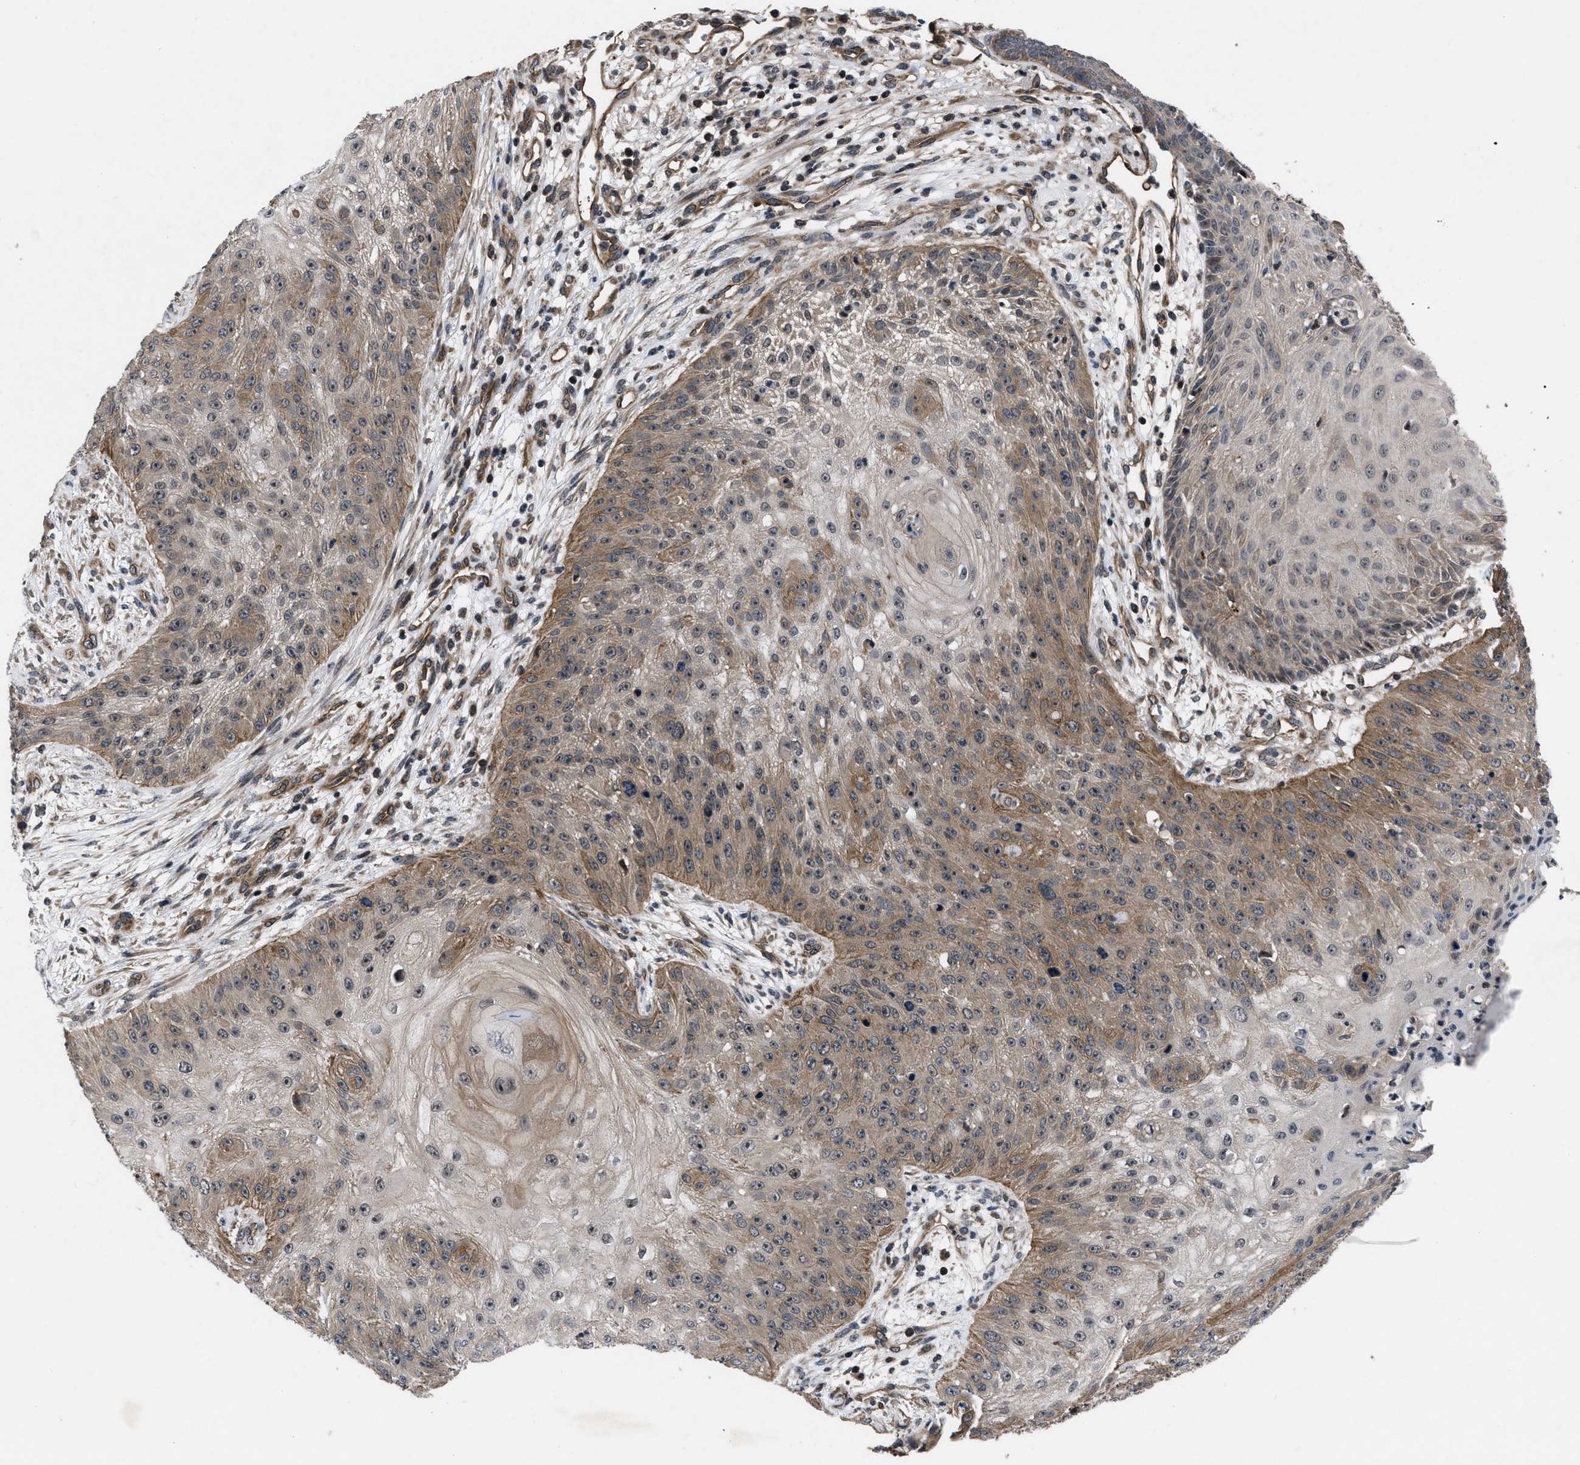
{"staining": {"intensity": "moderate", "quantity": "25%-75%", "location": "cytoplasmic/membranous"}, "tissue": "skin cancer", "cell_type": "Tumor cells", "image_type": "cancer", "snomed": [{"axis": "morphology", "description": "Squamous cell carcinoma, NOS"}, {"axis": "topography", "description": "Skin"}], "caption": "Tumor cells reveal medium levels of moderate cytoplasmic/membranous staining in approximately 25%-75% of cells in skin cancer (squamous cell carcinoma). Immunohistochemistry (ihc) stains the protein in brown and the nuclei are stained blue.", "gene": "DNAJC14", "patient": {"sex": "female", "age": 80}}